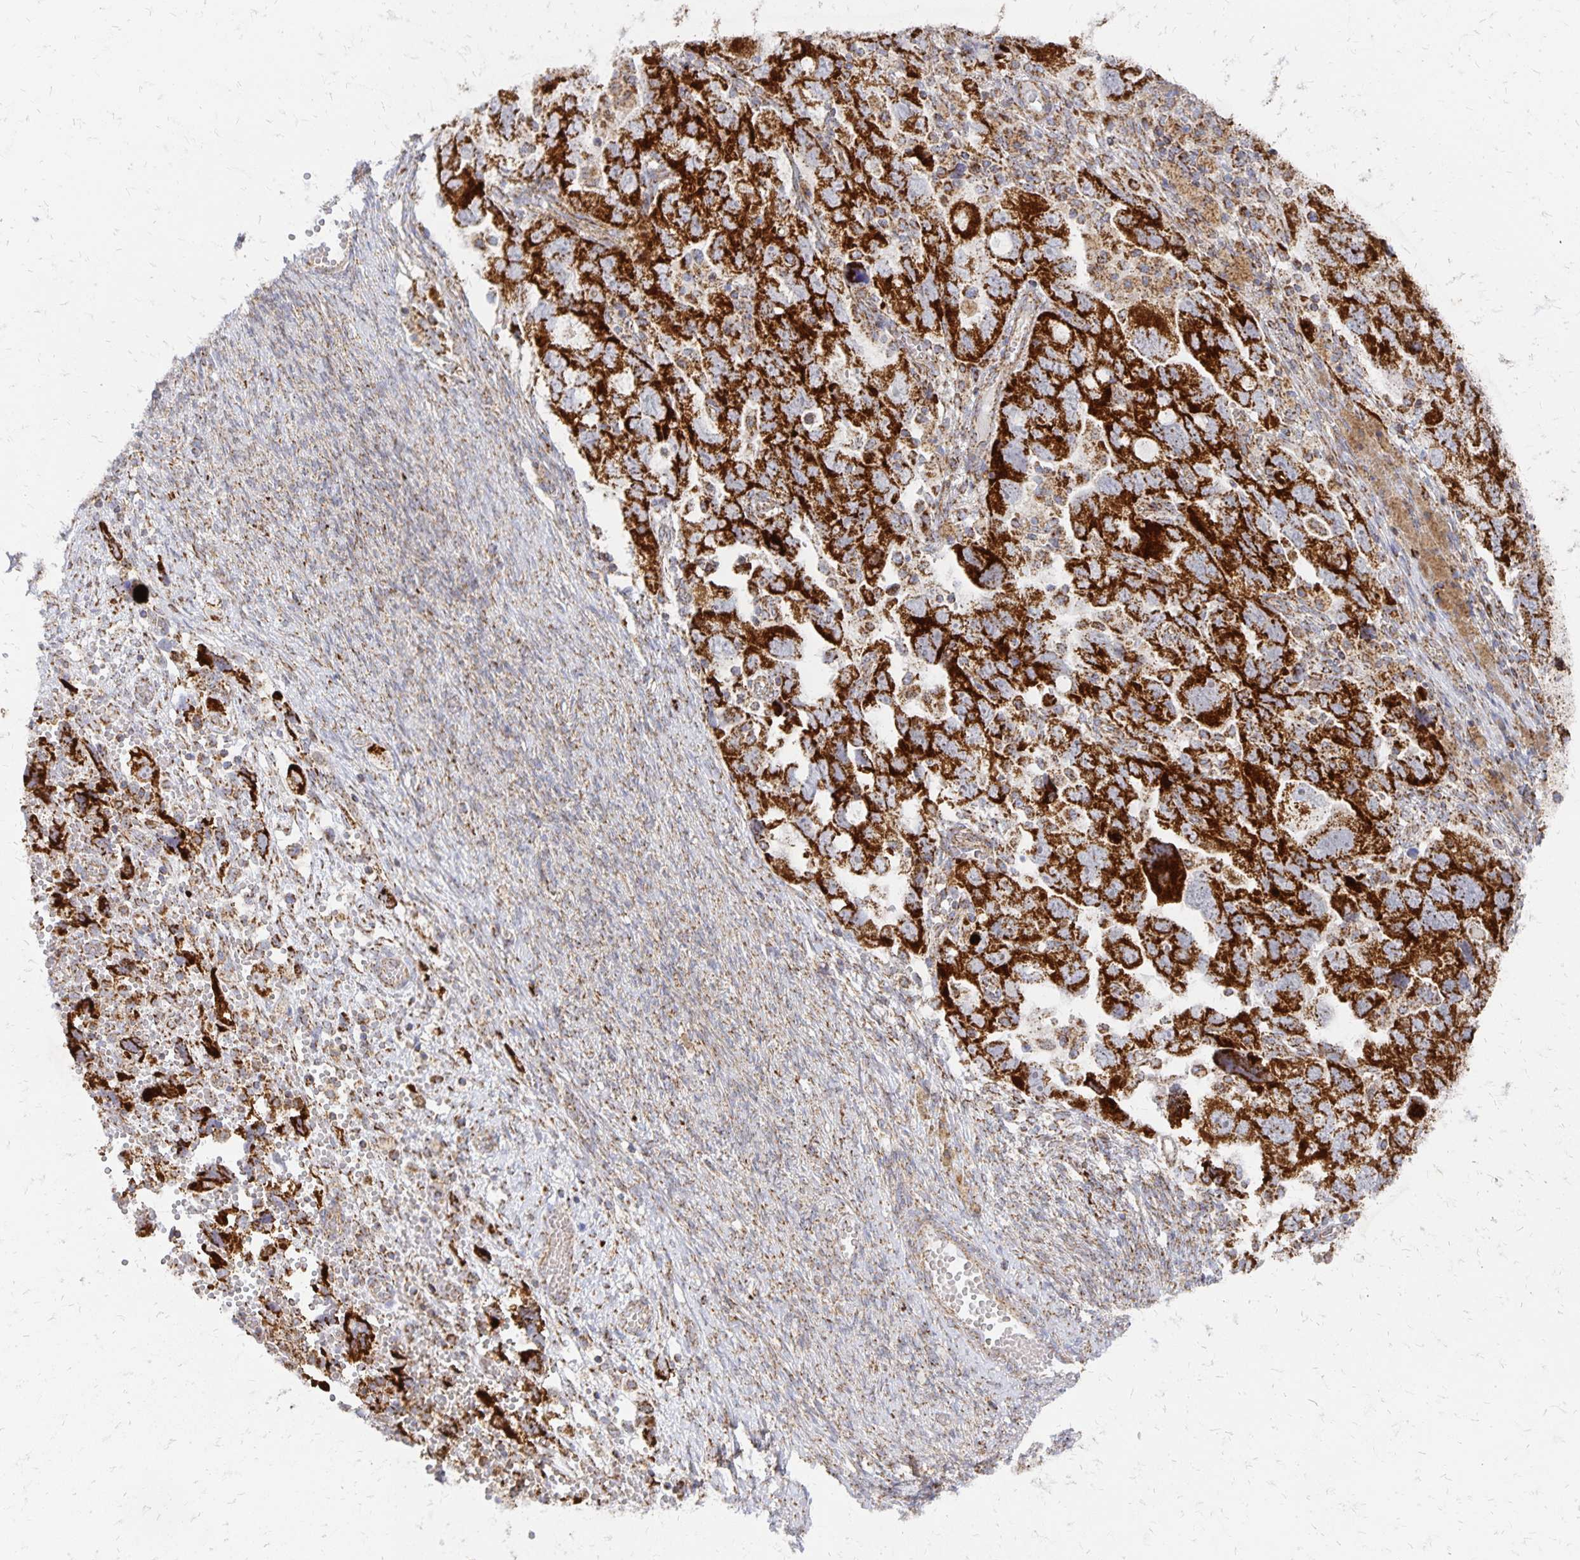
{"staining": {"intensity": "strong", "quantity": ">75%", "location": "cytoplasmic/membranous"}, "tissue": "ovarian cancer", "cell_type": "Tumor cells", "image_type": "cancer", "snomed": [{"axis": "morphology", "description": "Carcinoma, NOS"}, {"axis": "morphology", "description": "Cystadenocarcinoma, serous, NOS"}, {"axis": "topography", "description": "Ovary"}], "caption": "Immunohistochemical staining of ovarian cancer shows high levels of strong cytoplasmic/membranous protein positivity in approximately >75% of tumor cells.", "gene": "STOML2", "patient": {"sex": "female", "age": 69}}